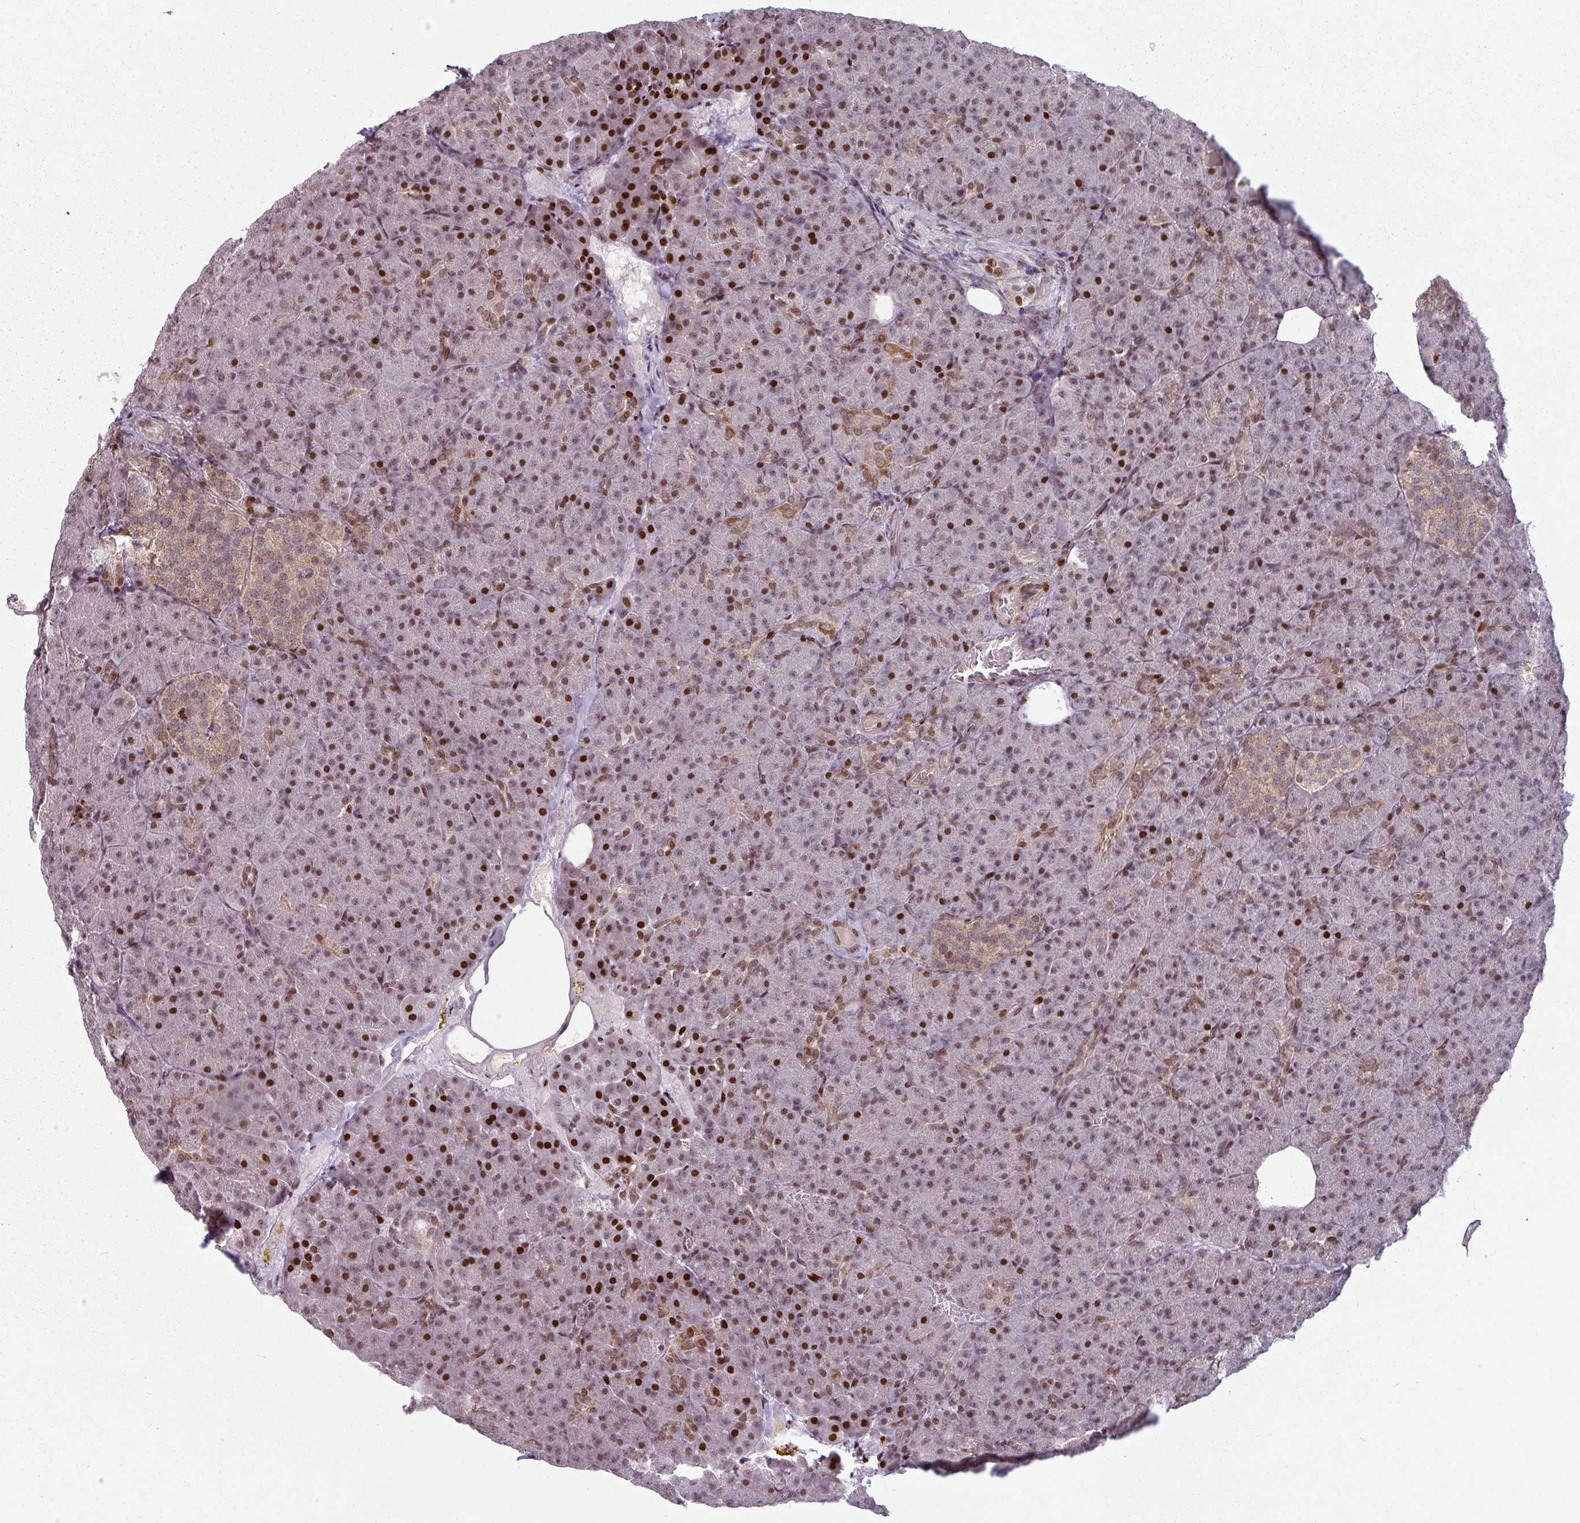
{"staining": {"intensity": "strong", "quantity": "25%-75%", "location": "nuclear"}, "tissue": "pancreas", "cell_type": "Exocrine glandular cells", "image_type": "normal", "snomed": [{"axis": "morphology", "description": "Normal tissue, NOS"}, {"axis": "topography", "description": "Pancreas"}], "caption": "Pancreas stained with IHC exhibits strong nuclear expression in about 25%-75% of exocrine glandular cells.", "gene": "NCOR1", "patient": {"sex": "female", "age": 74}}